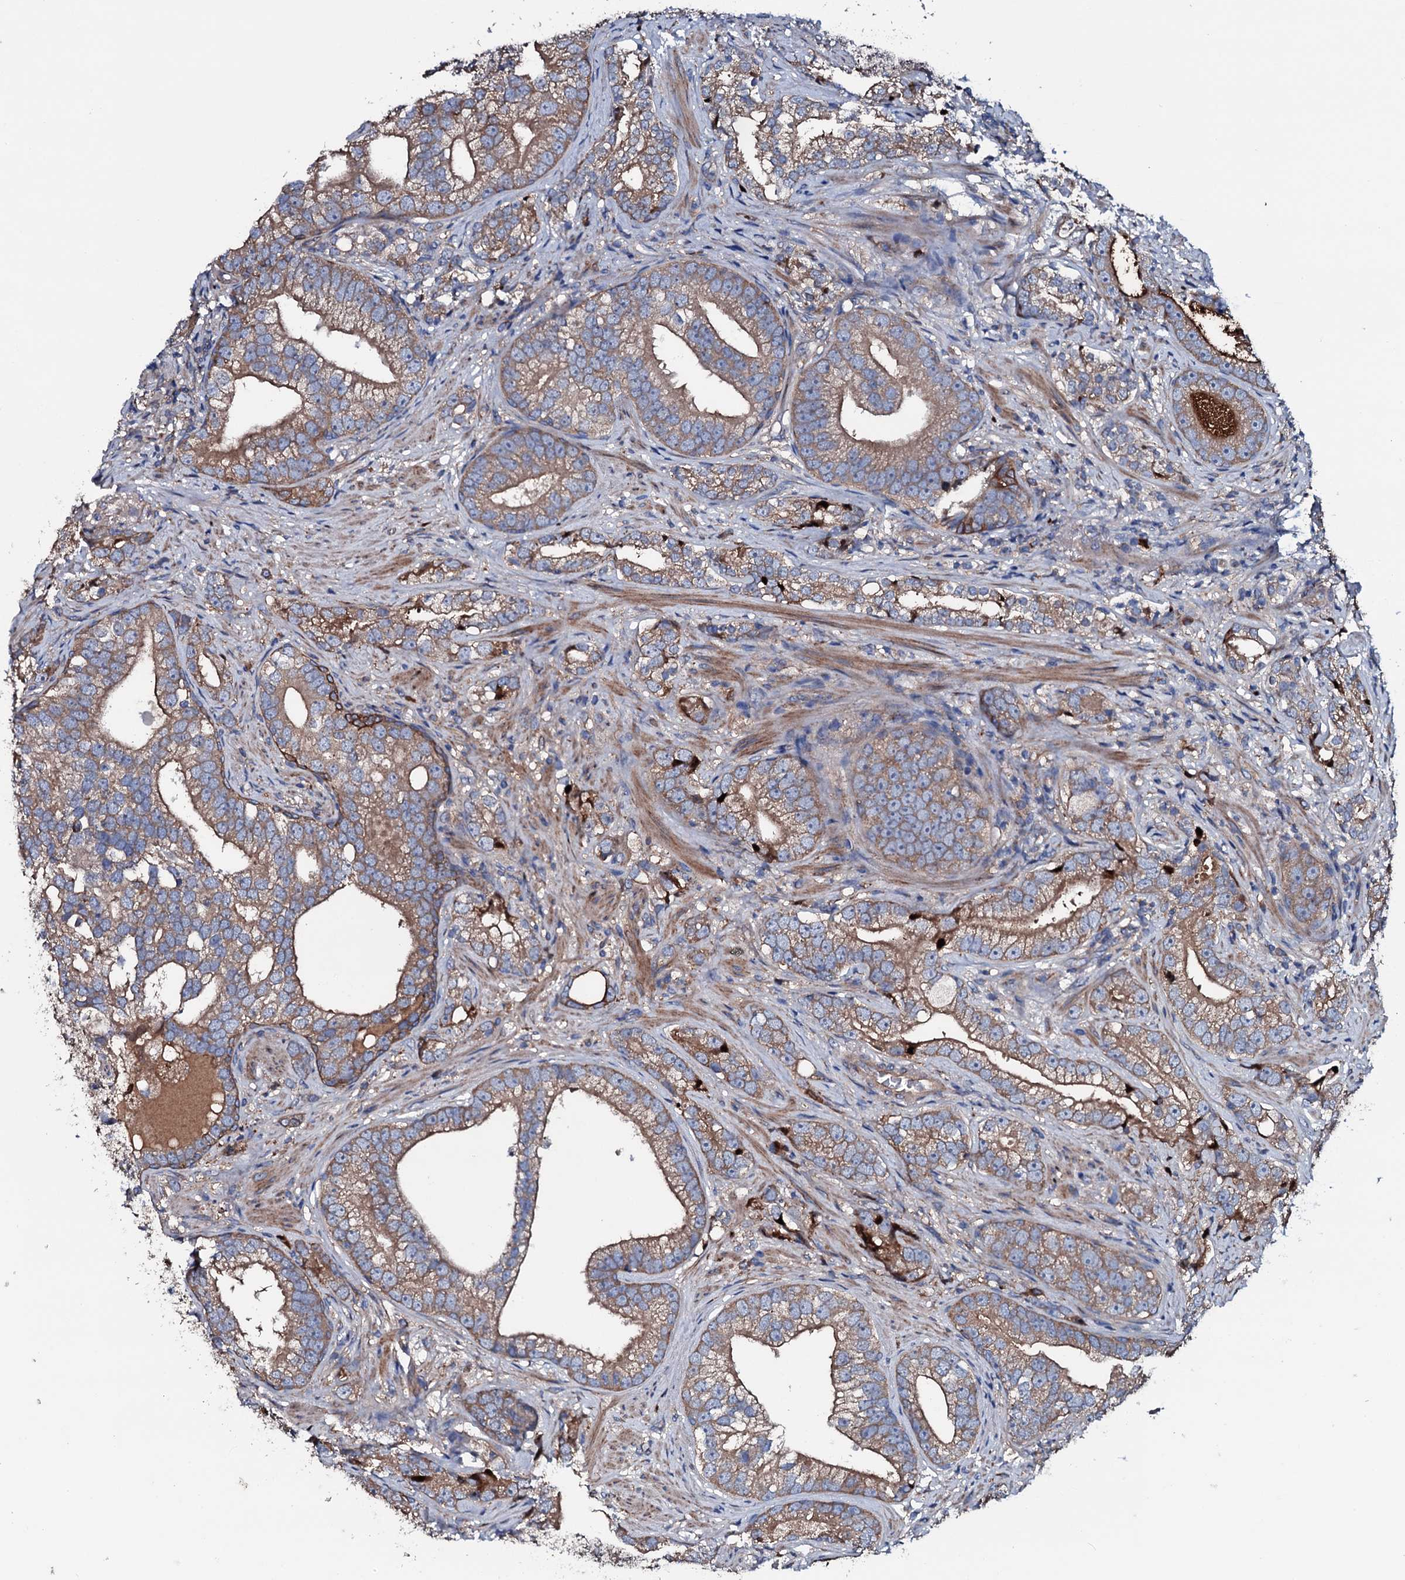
{"staining": {"intensity": "moderate", "quantity": ">75%", "location": "cytoplasmic/membranous"}, "tissue": "prostate cancer", "cell_type": "Tumor cells", "image_type": "cancer", "snomed": [{"axis": "morphology", "description": "Adenocarcinoma, High grade"}, {"axis": "topography", "description": "Prostate"}], "caption": "Moderate cytoplasmic/membranous expression for a protein is appreciated in about >75% of tumor cells of prostate high-grade adenocarcinoma using immunohistochemistry.", "gene": "NEK1", "patient": {"sex": "male", "age": 75}}